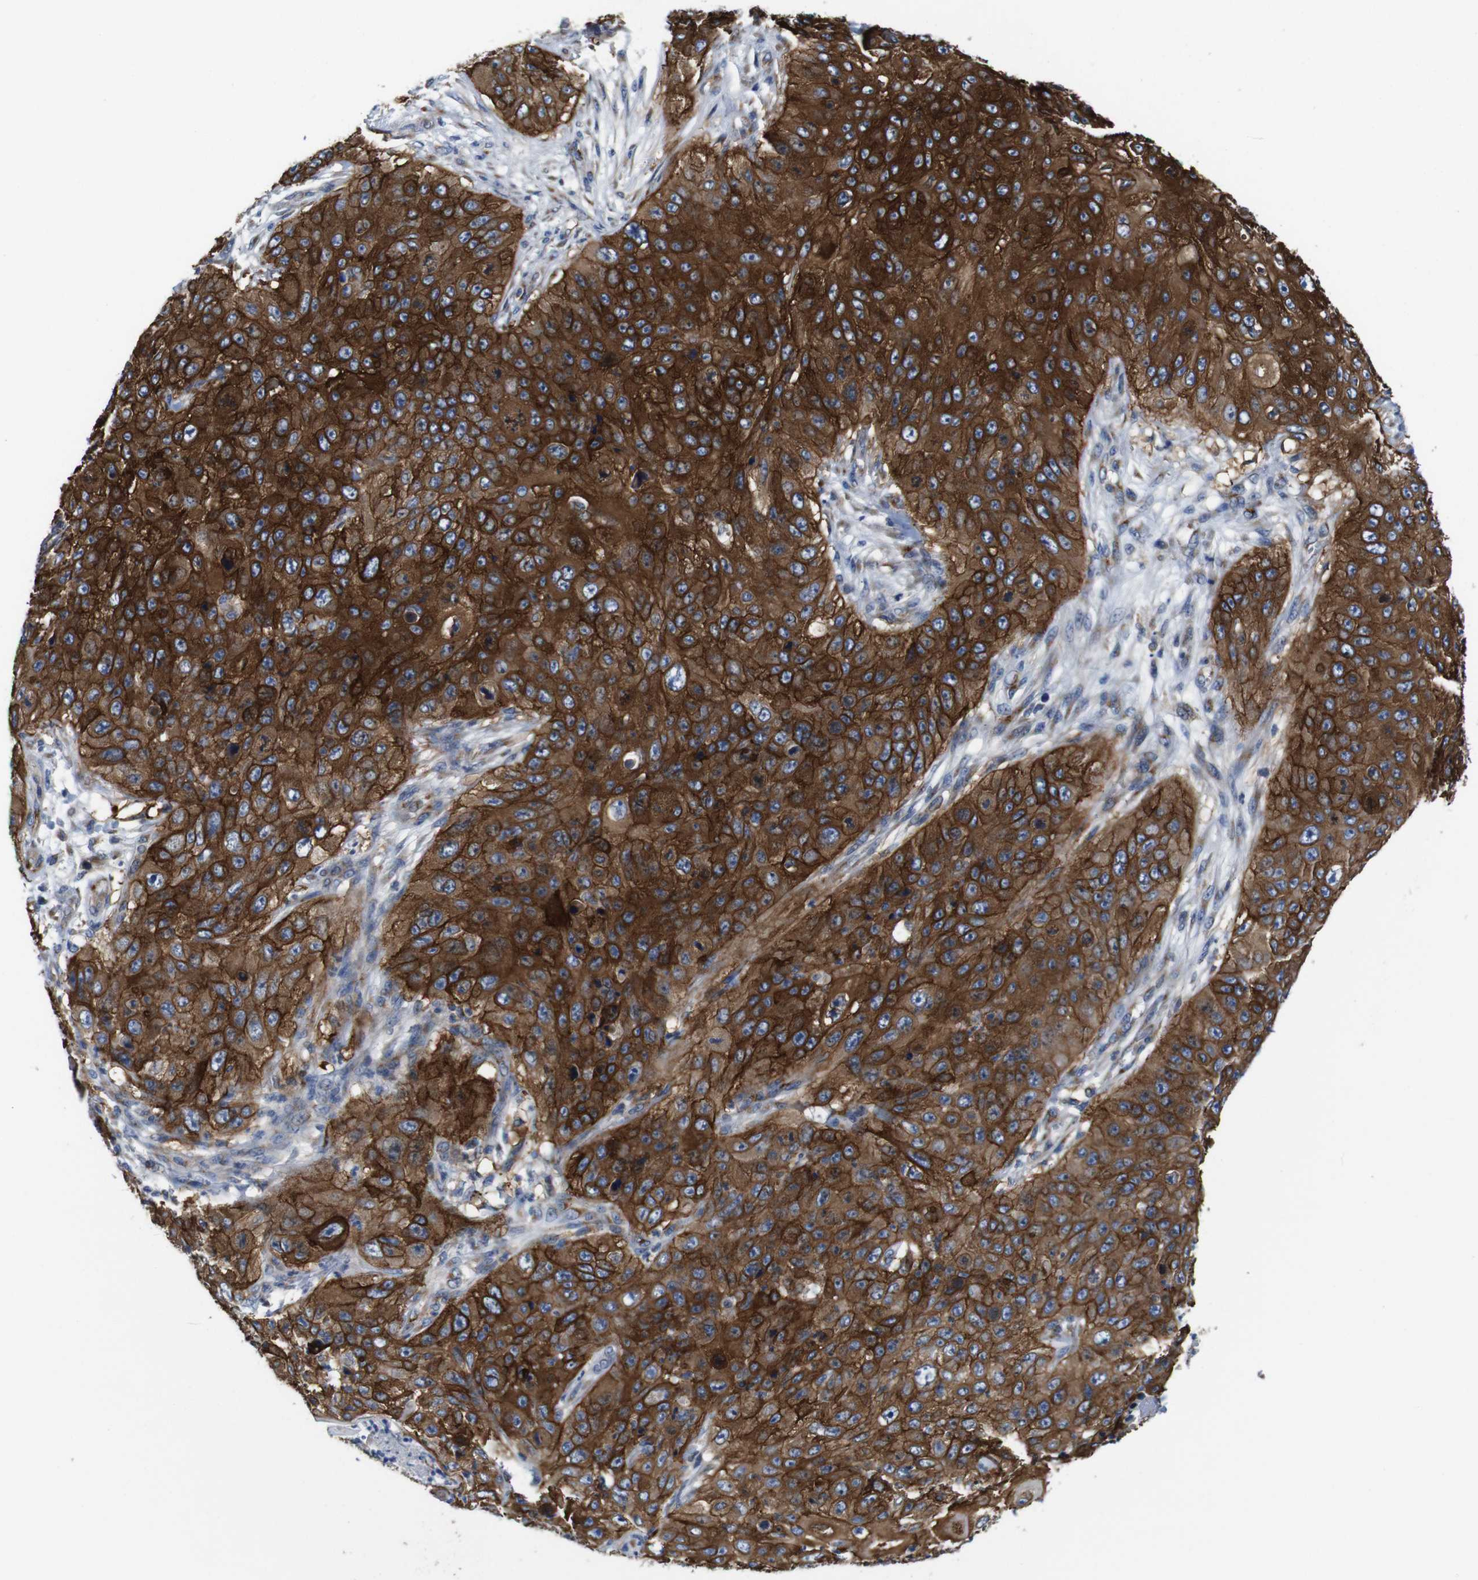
{"staining": {"intensity": "strong", "quantity": ">75%", "location": "cytoplasmic/membranous"}, "tissue": "skin cancer", "cell_type": "Tumor cells", "image_type": "cancer", "snomed": [{"axis": "morphology", "description": "Squamous cell carcinoma, NOS"}, {"axis": "topography", "description": "Skin"}], "caption": "Immunohistochemistry photomicrograph of human skin squamous cell carcinoma stained for a protein (brown), which displays high levels of strong cytoplasmic/membranous expression in about >75% of tumor cells.", "gene": "EFCAB14", "patient": {"sex": "female", "age": 80}}